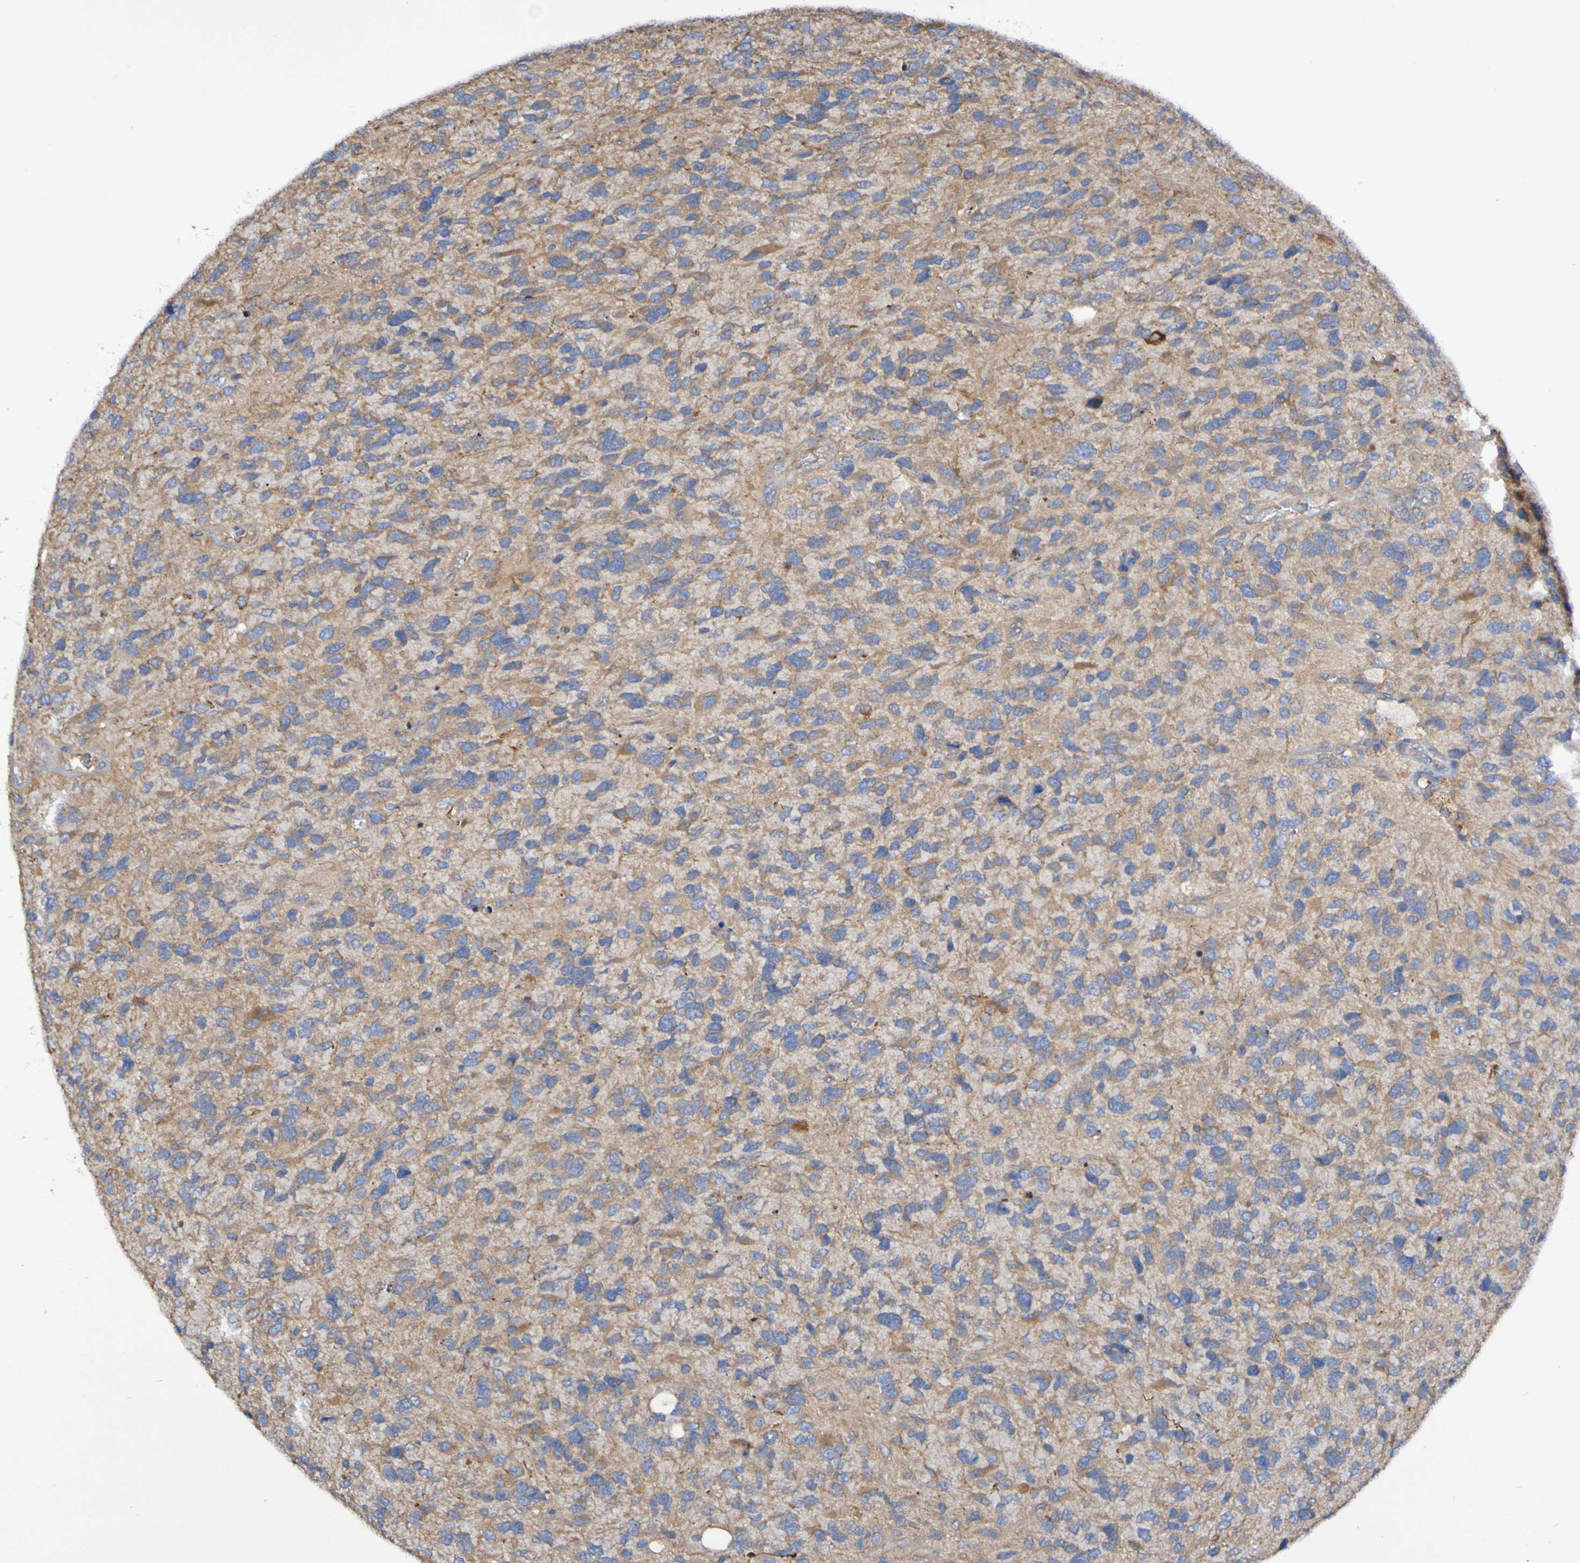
{"staining": {"intensity": "moderate", "quantity": "<25%", "location": "cytoplasmic/membranous"}, "tissue": "glioma", "cell_type": "Tumor cells", "image_type": "cancer", "snomed": [{"axis": "morphology", "description": "Glioma, malignant, High grade"}, {"axis": "topography", "description": "Brain"}], "caption": "This histopathology image reveals malignant high-grade glioma stained with immunohistochemistry (IHC) to label a protein in brown. The cytoplasmic/membranous of tumor cells show moderate positivity for the protein. Nuclei are counter-stained blue.", "gene": "SYNJ1", "patient": {"sex": "female", "age": 58}}